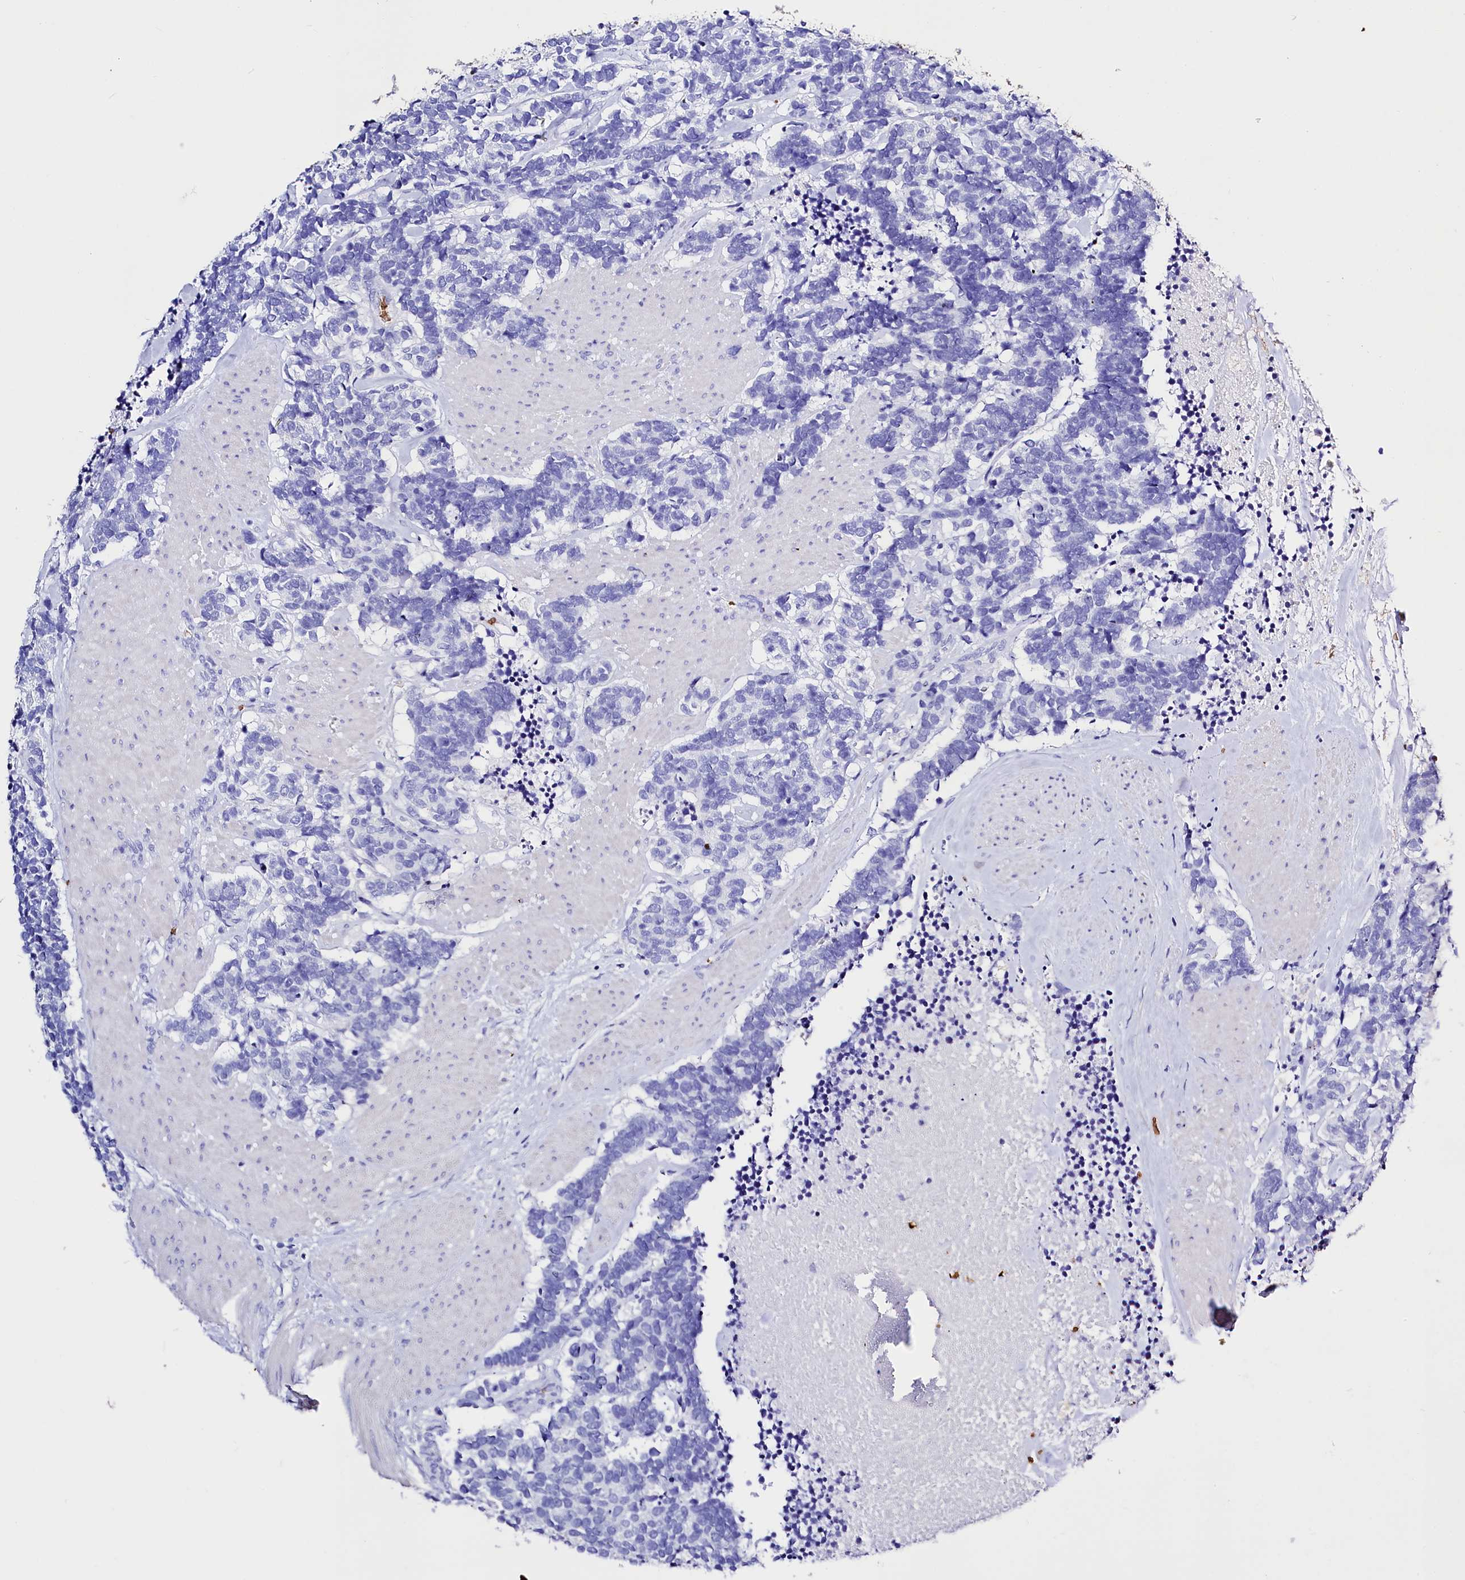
{"staining": {"intensity": "negative", "quantity": "none", "location": "none"}, "tissue": "carcinoid", "cell_type": "Tumor cells", "image_type": "cancer", "snomed": [{"axis": "morphology", "description": "Carcinoma, NOS"}, {"axis": "morphology", "description": "Carcinoid, malignant, NOS"}, {"axis": "topography", "description": "Urinary bladder"}], "caption": "Carcinoid was stained to show a protein in brown. There is no significant expression in tumor cells.", "gene": "RPUSD3", "patient": {"sex": "male", "age": 57}}